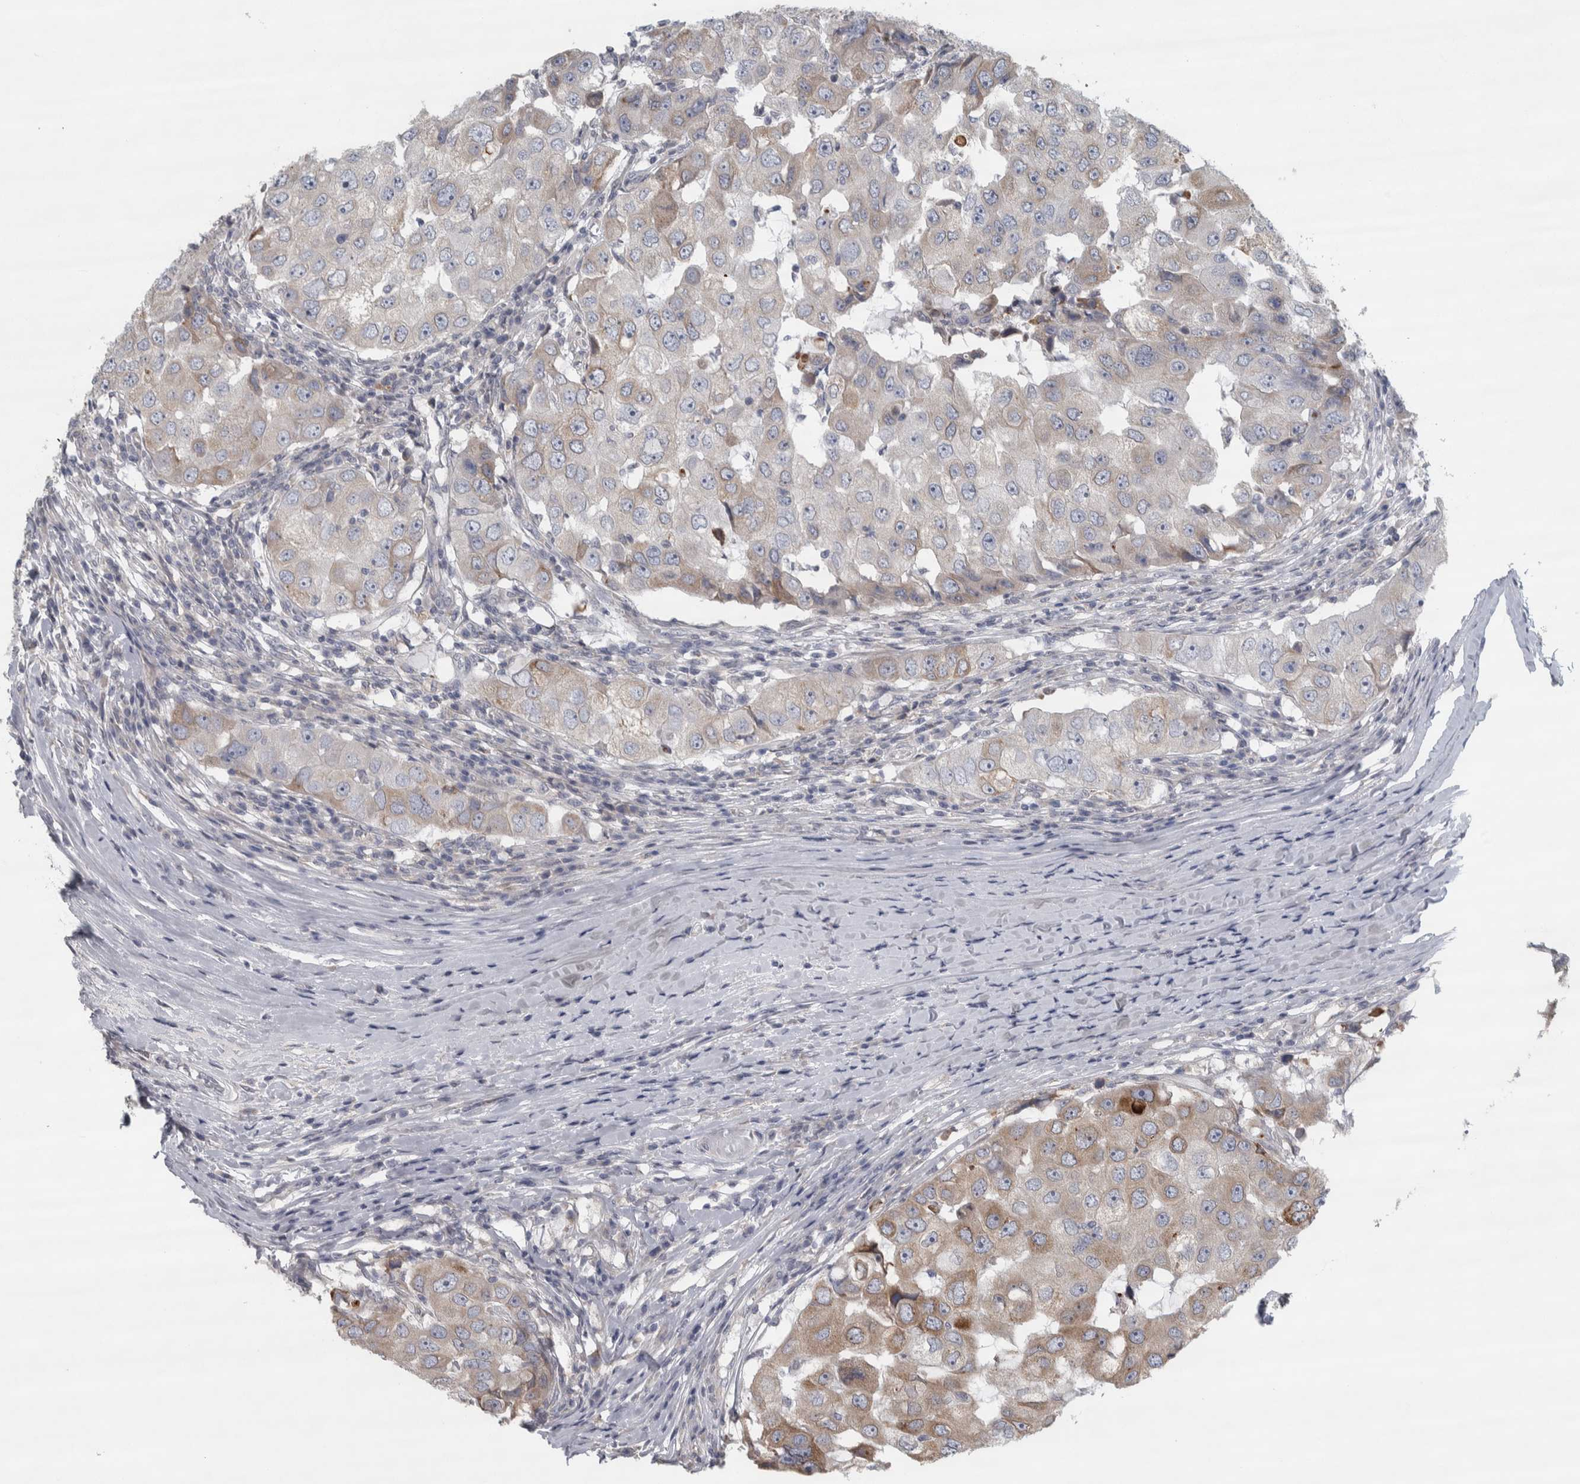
{"staining": {"intensity": "moderate", "quantity": "25%-75%", "location": "cytoplasmic/membranous"}, "tissue": "breast cancer", "cell_type": "Tumor cells", "image_type": "cancer", "snomed": [{"axis": "morphology", "description": "Duct carcinoma"}, {"axis": "topography", "description": "Breast"}], "caption": "Human invasive ductal carcinoma (breast) stained for a protein (brown) demonstrates moderate cytoplasmic/membranous positive positivity in about 25%-75% of tumor cells.", "gene": "SIGMAR1", "patient": {"sex": "female", "age": 27}}